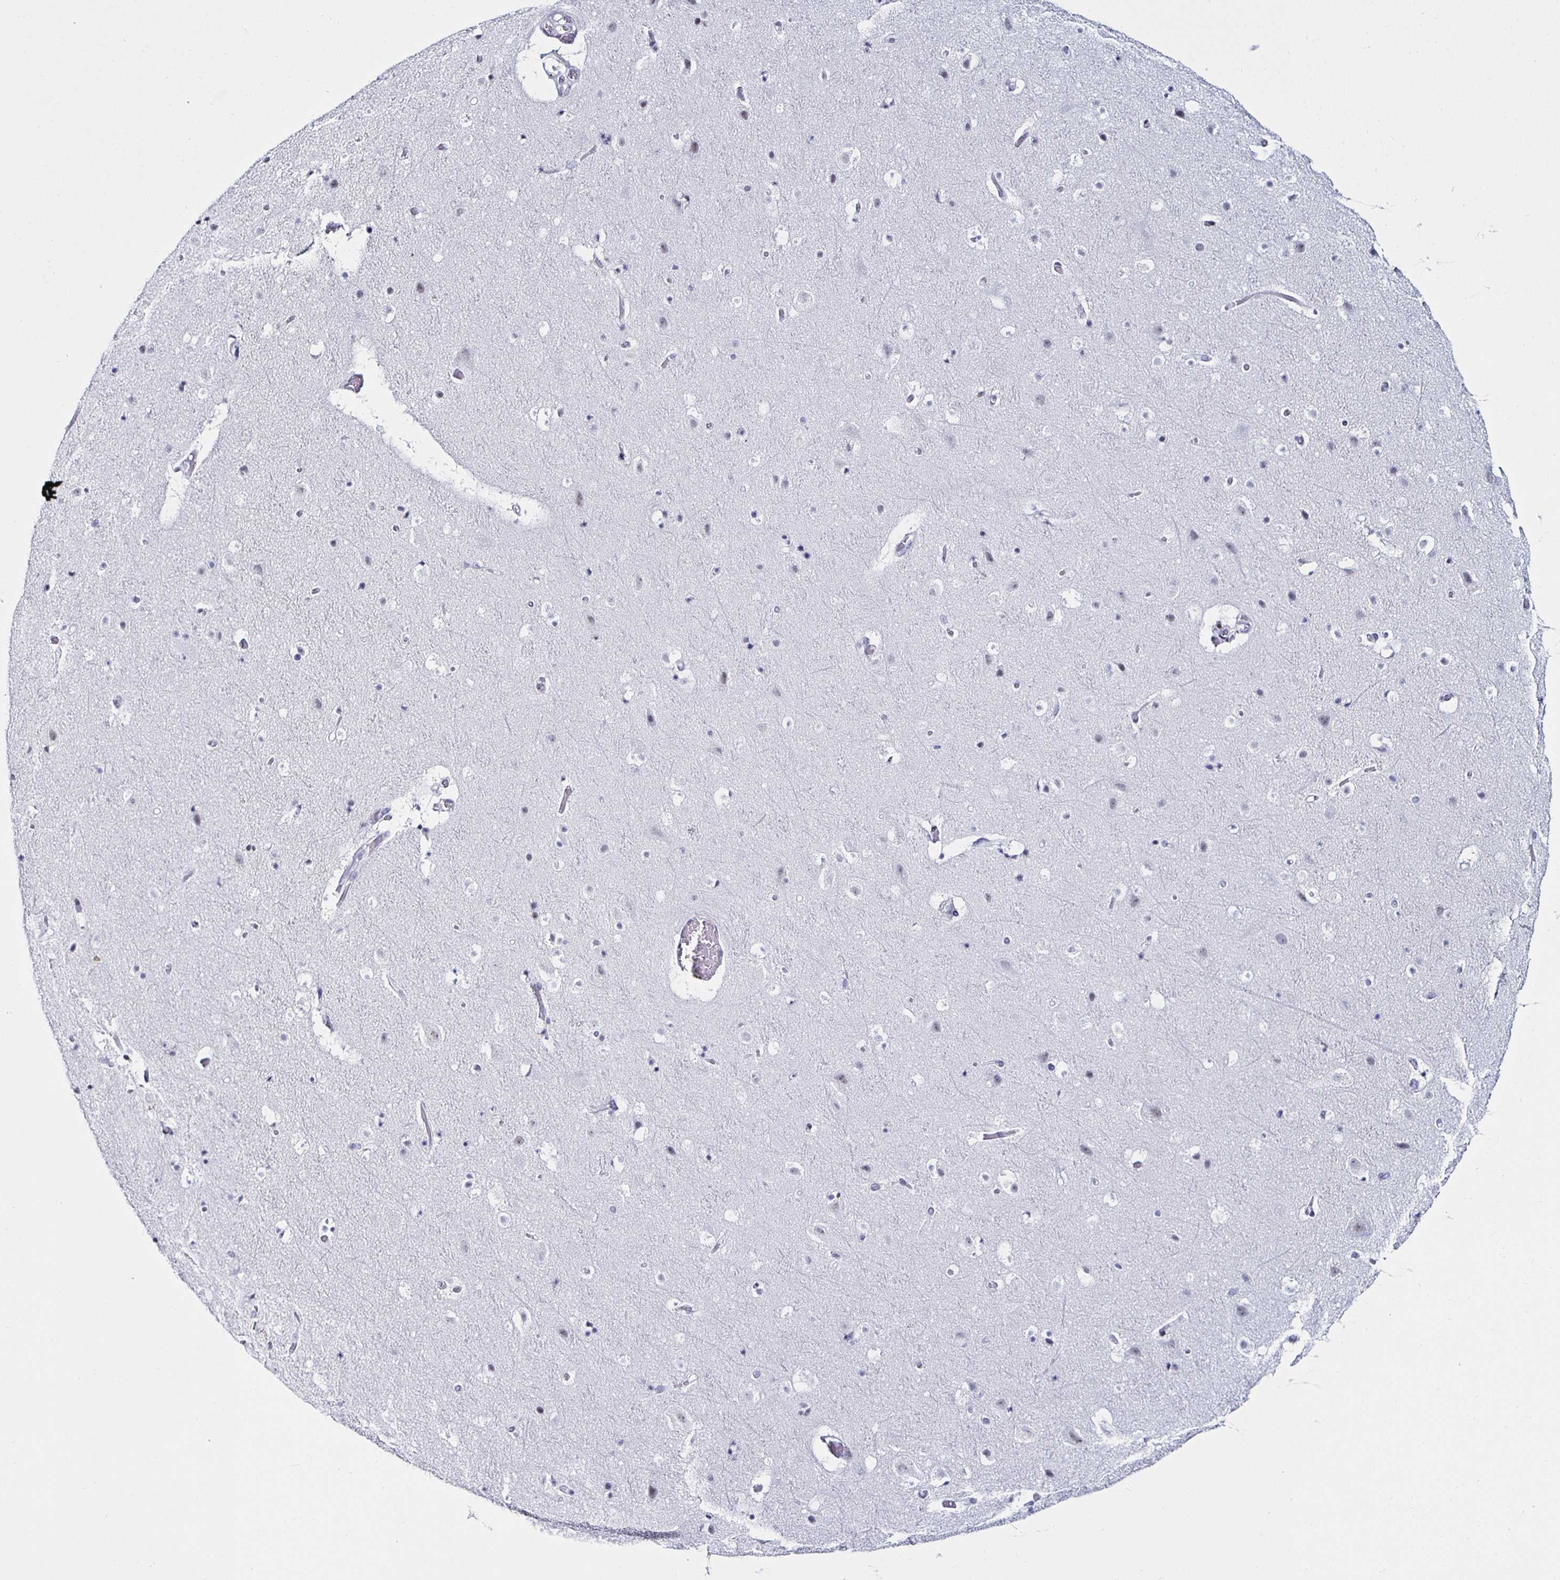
{"staining": {"intensity": "negative", "quantity": "none", "location": "none"}, "tissue": "cerebral cortex", "cell_type": "Endothelial cells", "image_type": "normal", "snomed": [{"axis": "morphology", "description": "Normal tissue, NOS"}, {"axis": "topography", "description": "Cerebral cortex"}], "caption": "This is a micrograph of immunohistochemistry staining of normal cerebral cortex, which shows no staining in endothelial cells.", "gene": "KRT4", "patient": {"sex": "female", "age": 42}}